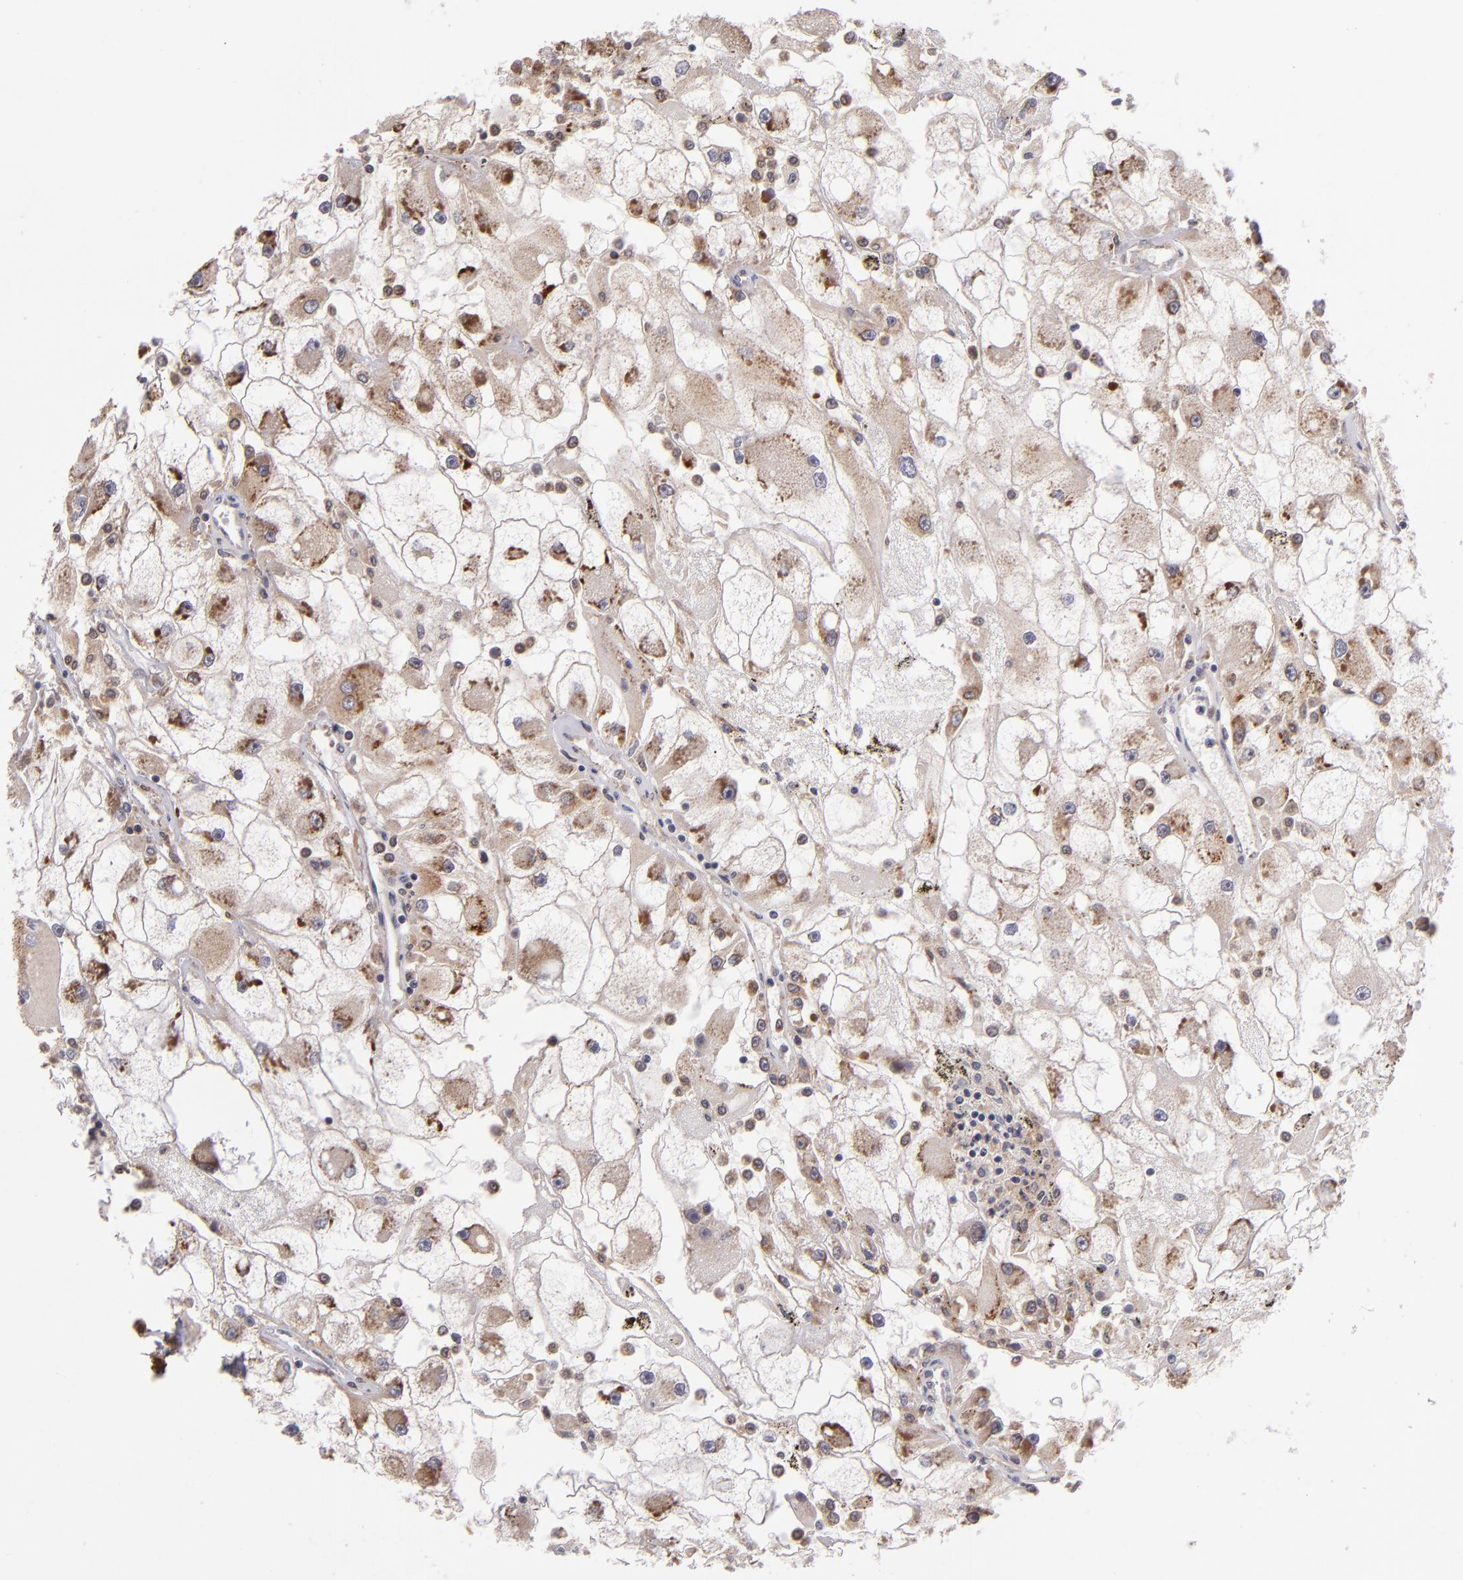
{"staining": {"intensity": "moderate", "quantity": ">75%", "location": "cytoplasmic/membranous"}, "tissue": "renal cancer", "cell_type": "Tumor cells", "image_type": "cancer", "snomed": [{"axis": "morphology", "description": "Adenocarcinoma, NOS"}, {"axis": "topography", "description": "Kidney"}], "caption": "High-magnification brightfield microscopy of renal adenocarcinoma stained with DAB (brown) and counterstained with hematoxylin (blue). tumor cells exhibit moderate cytoplasmic/membranous expression is identified in approximately>75% of cells.", "gene": "CASP1", "patient": {"sex": "female", "age": 73}}